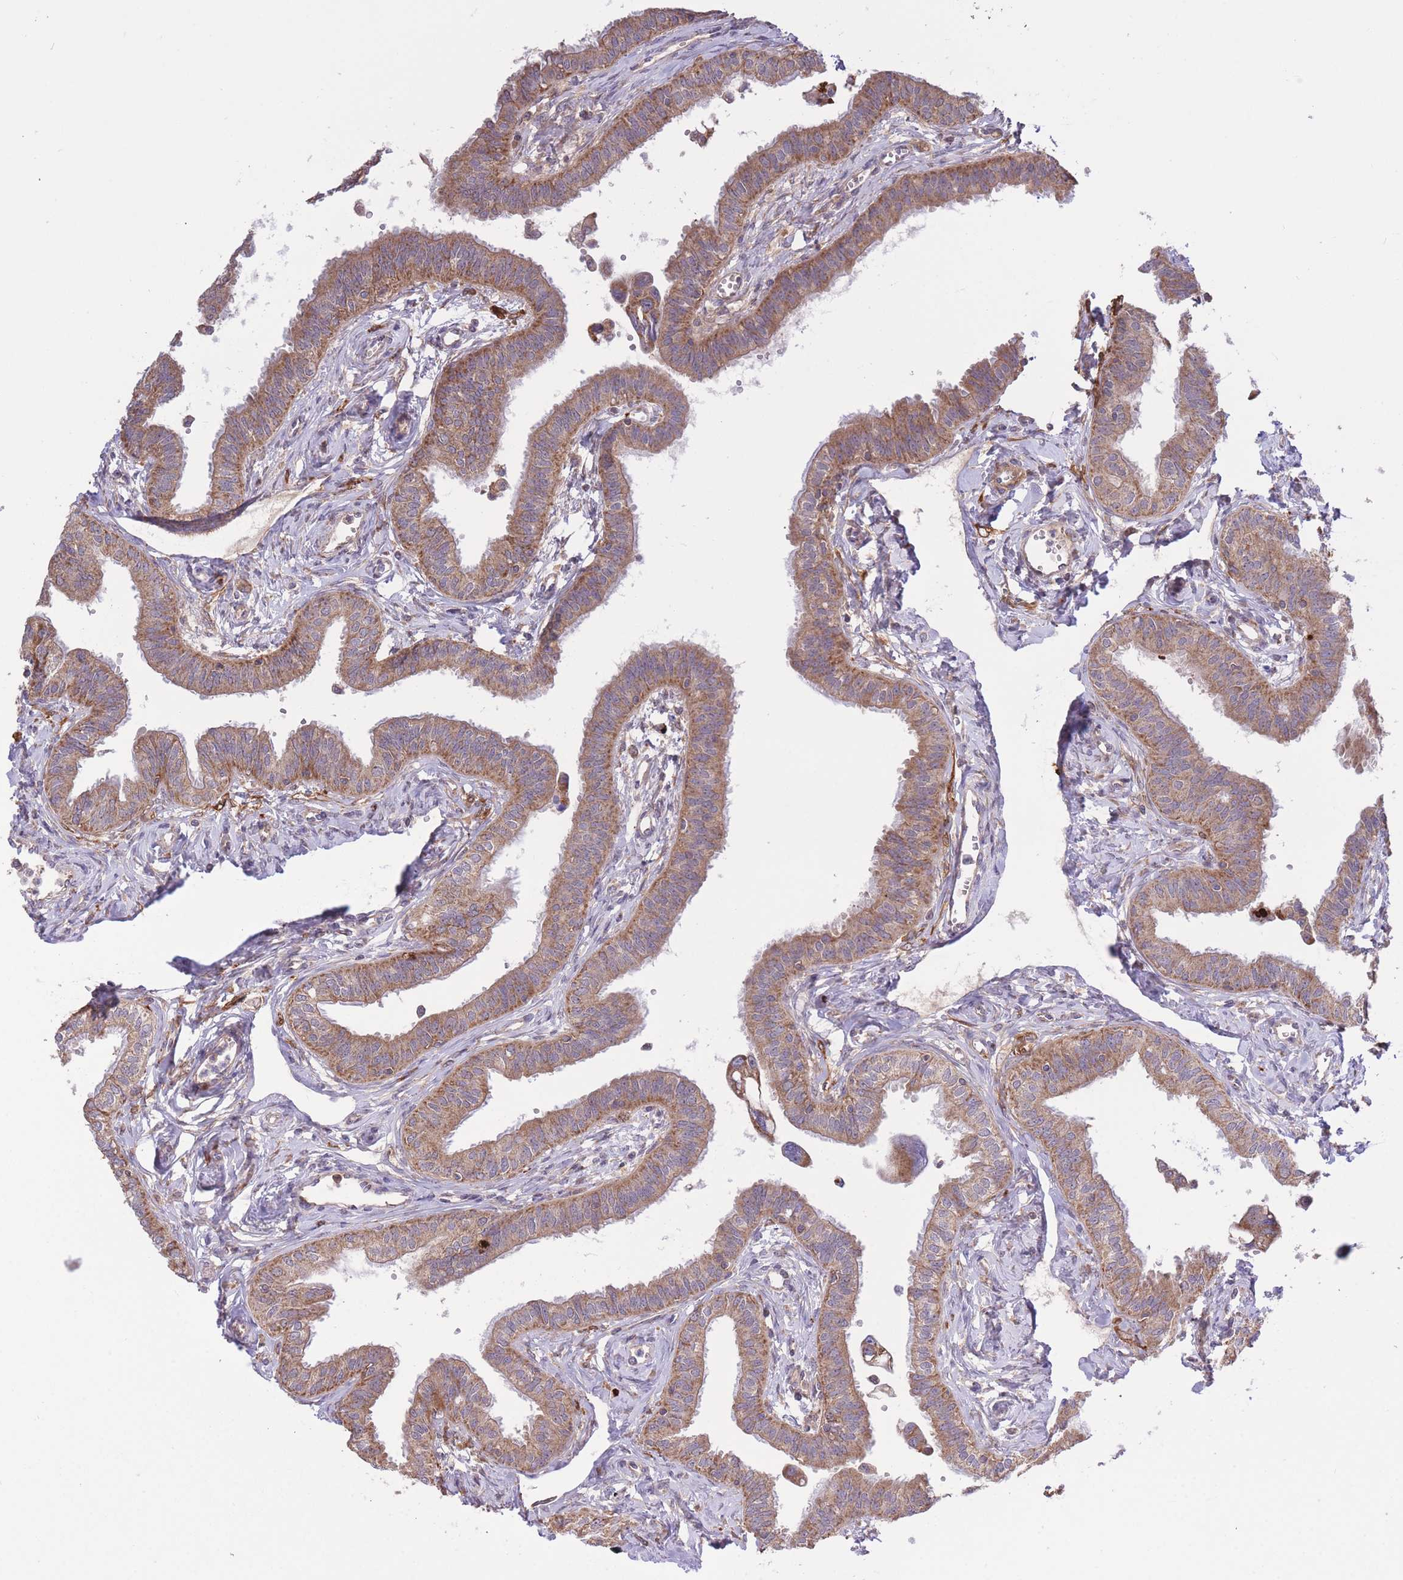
{"staining": {"intensity": "moderate", "quantity": ">75%", "location": "cytoplasmic/membranous"}, "tissue": "fallopian tube", "cell_type": "Glandular cells", "image_type": "normal", "snomed": [{"axis": "morphology", "description": "Normal tissue, NOS"}, {"axis": "morphology", "description": "Carcinoma, NOS"}, {"axis": "topography", "description": "Fallopian tube"}, {"axis": "topography", "description": "Ovary"}], "caption": "Immunohistochemistry micrograph of unremarkable fallopian tube stained for a protein (brown), which reveals medium levels of moderate cytoplasmic/membranous expression in approximately >75% of glandular cells.", "gene": "ATP13A2", "patient": {"sex": "female", "age": 59}}